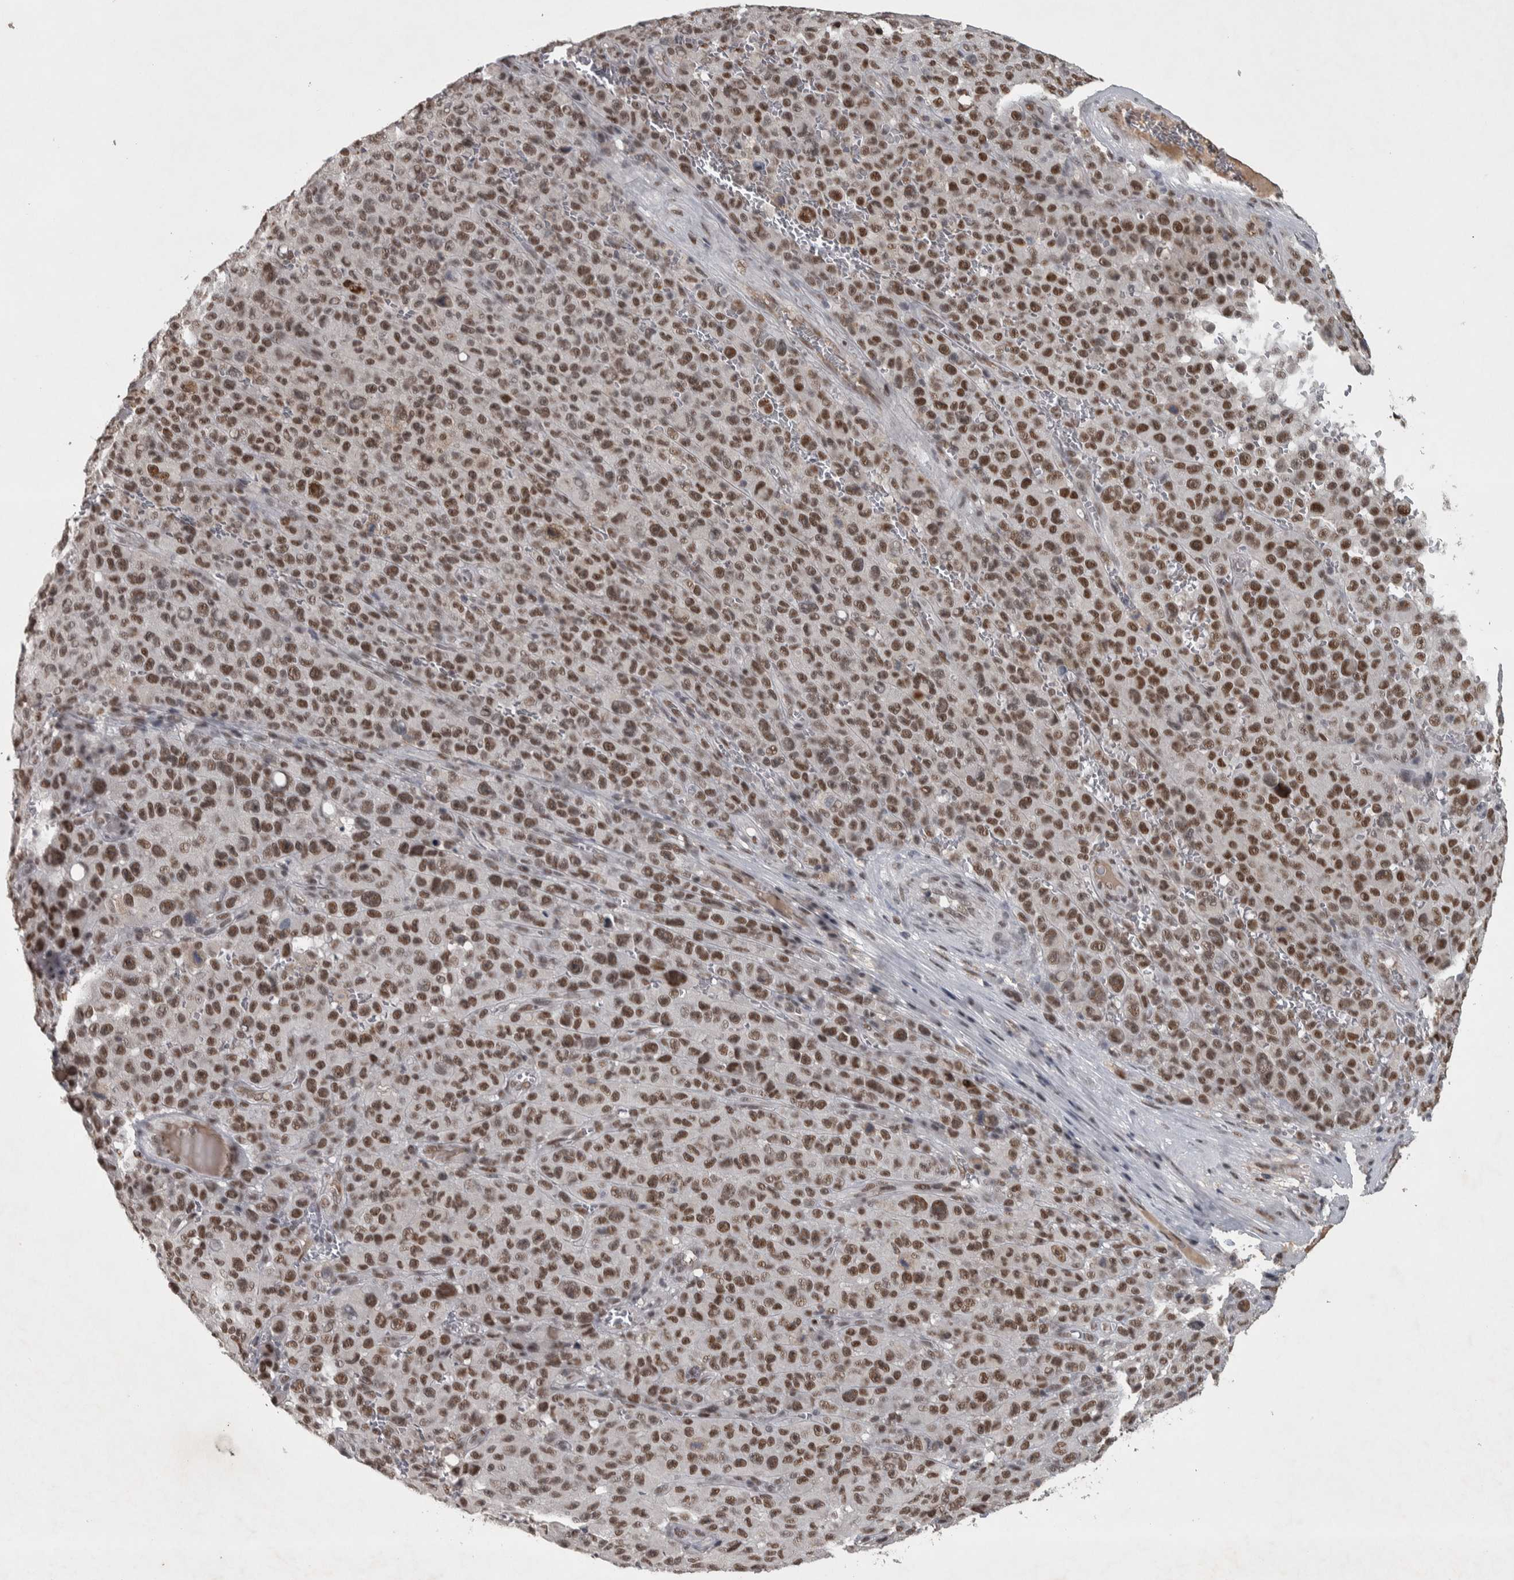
{"staining": {"intensity": "moderate", "quantity": ">75%", "location": "nuclear"}, "tissue": "melanoma", "cell_type": "Tumor cells", "image_type": "cancer", "snomed": [{"axis": "morphology", "description": "Malignant melanoma, NOS"}, {"axis": "topography", "description": "Skin"}], "caption": "The micrograph displays a brown stain indicating the presence of a protein in the nuclear of tumor cells in melanoma.", "gene": "DDX42", "patient": {"sex": "female", "age": 82}}